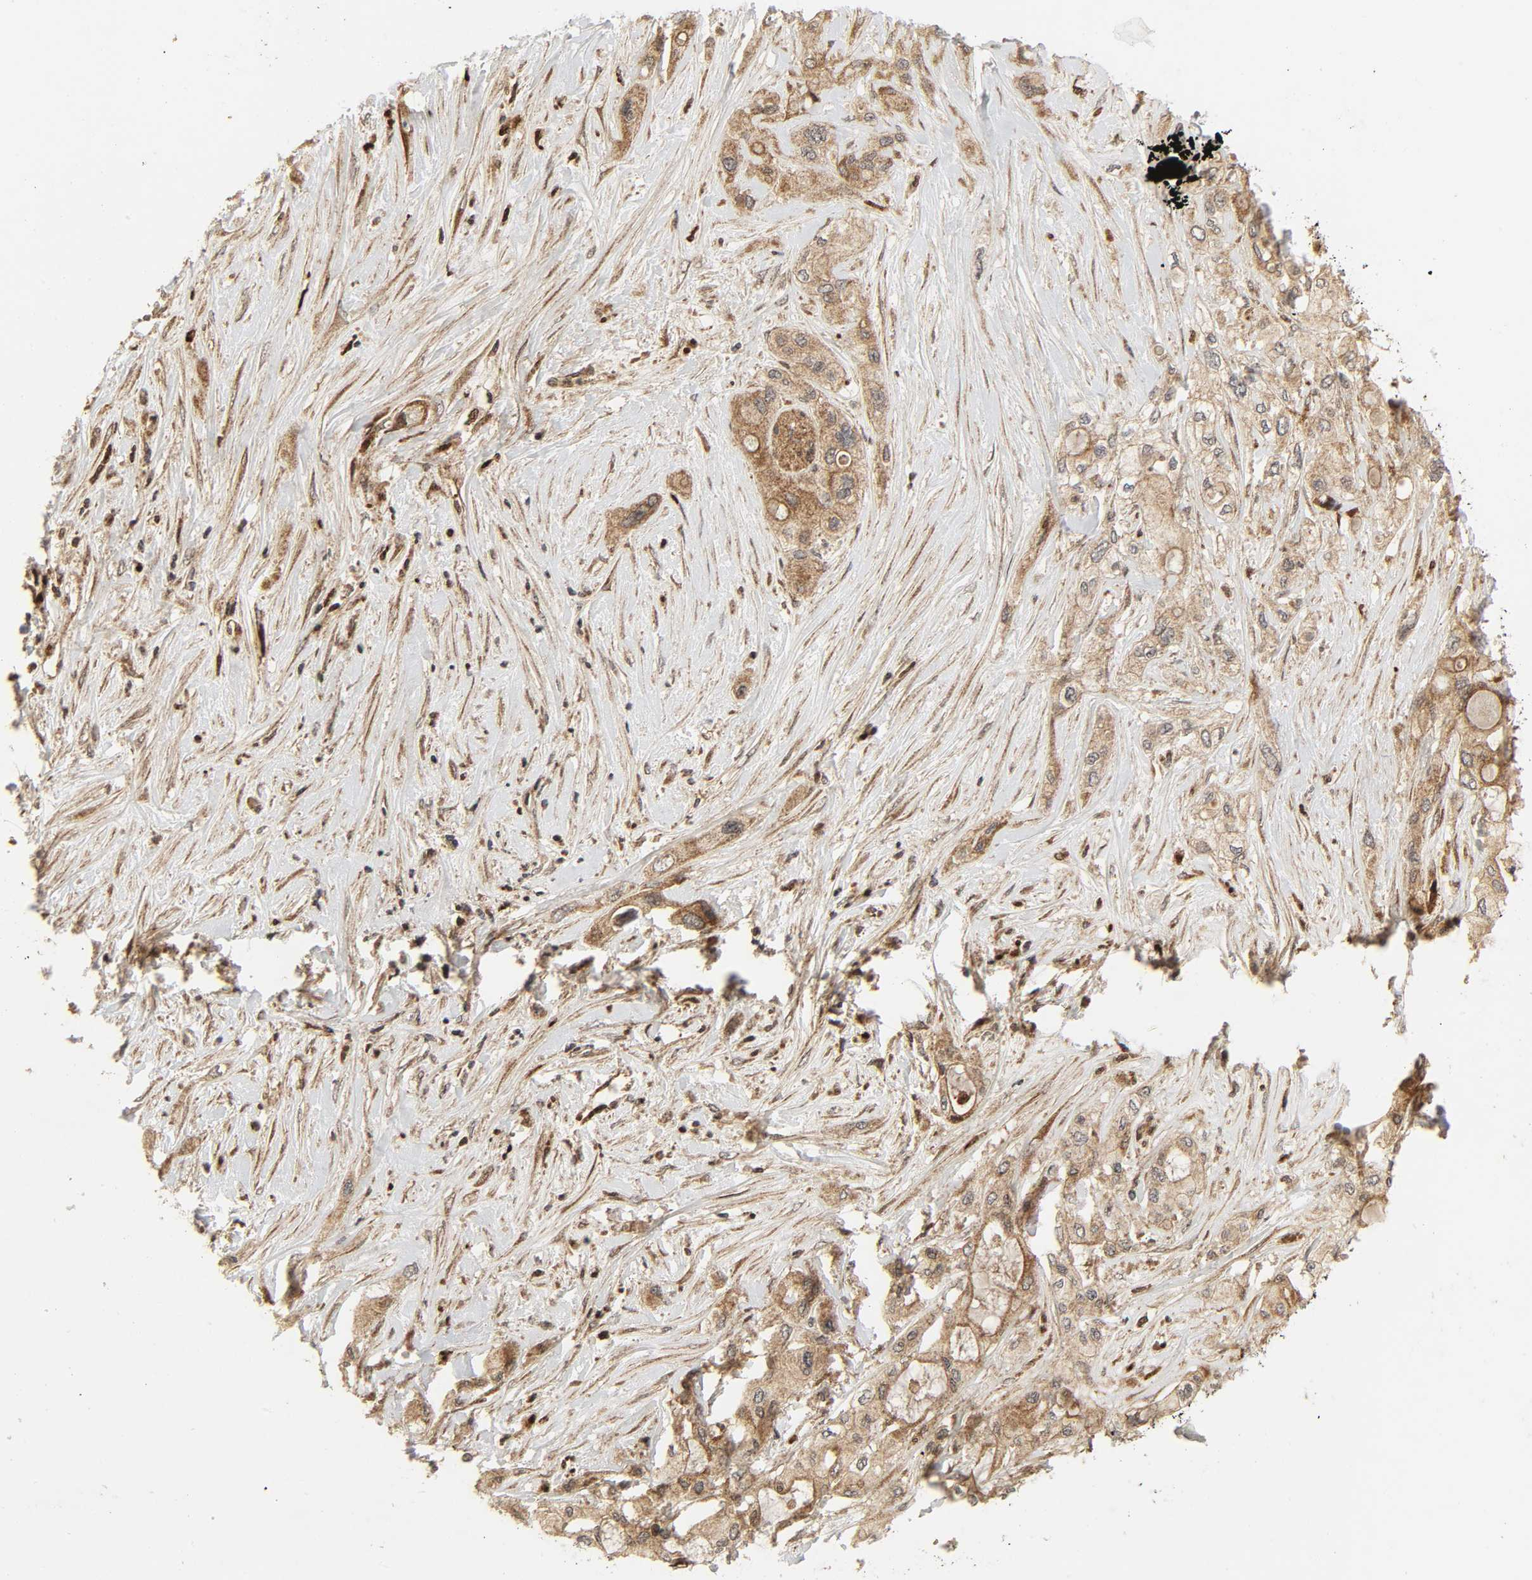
{"staining": {"intensity": "moderate", "quantity": ">75%", "location": "cytoplasmic/membranous"}, "tissue": "pancreatic cancer", "cell_type": "Tumor cells", "image_type": "cancer", "snomed": [{"axis": "morphology", "description": "Adenocarcinoma, NOS"}, {"axis": "topography", "description": "Pancreas"}], "caption": "IHC staining of adenocarcinoma (pancreatic), which demonstrates medium levels of moderate cytoplasmic/membranous staining in approximately >75% of tumor cells indicating moderate cytoplasmic/membranous protein positivity. The staining was performed using DAB (brown) for protein detection and nuclei were counterstained in hematoxylin (blue).", "gene": "CHUK", "patient": {"sex": "female", "age": 59}}